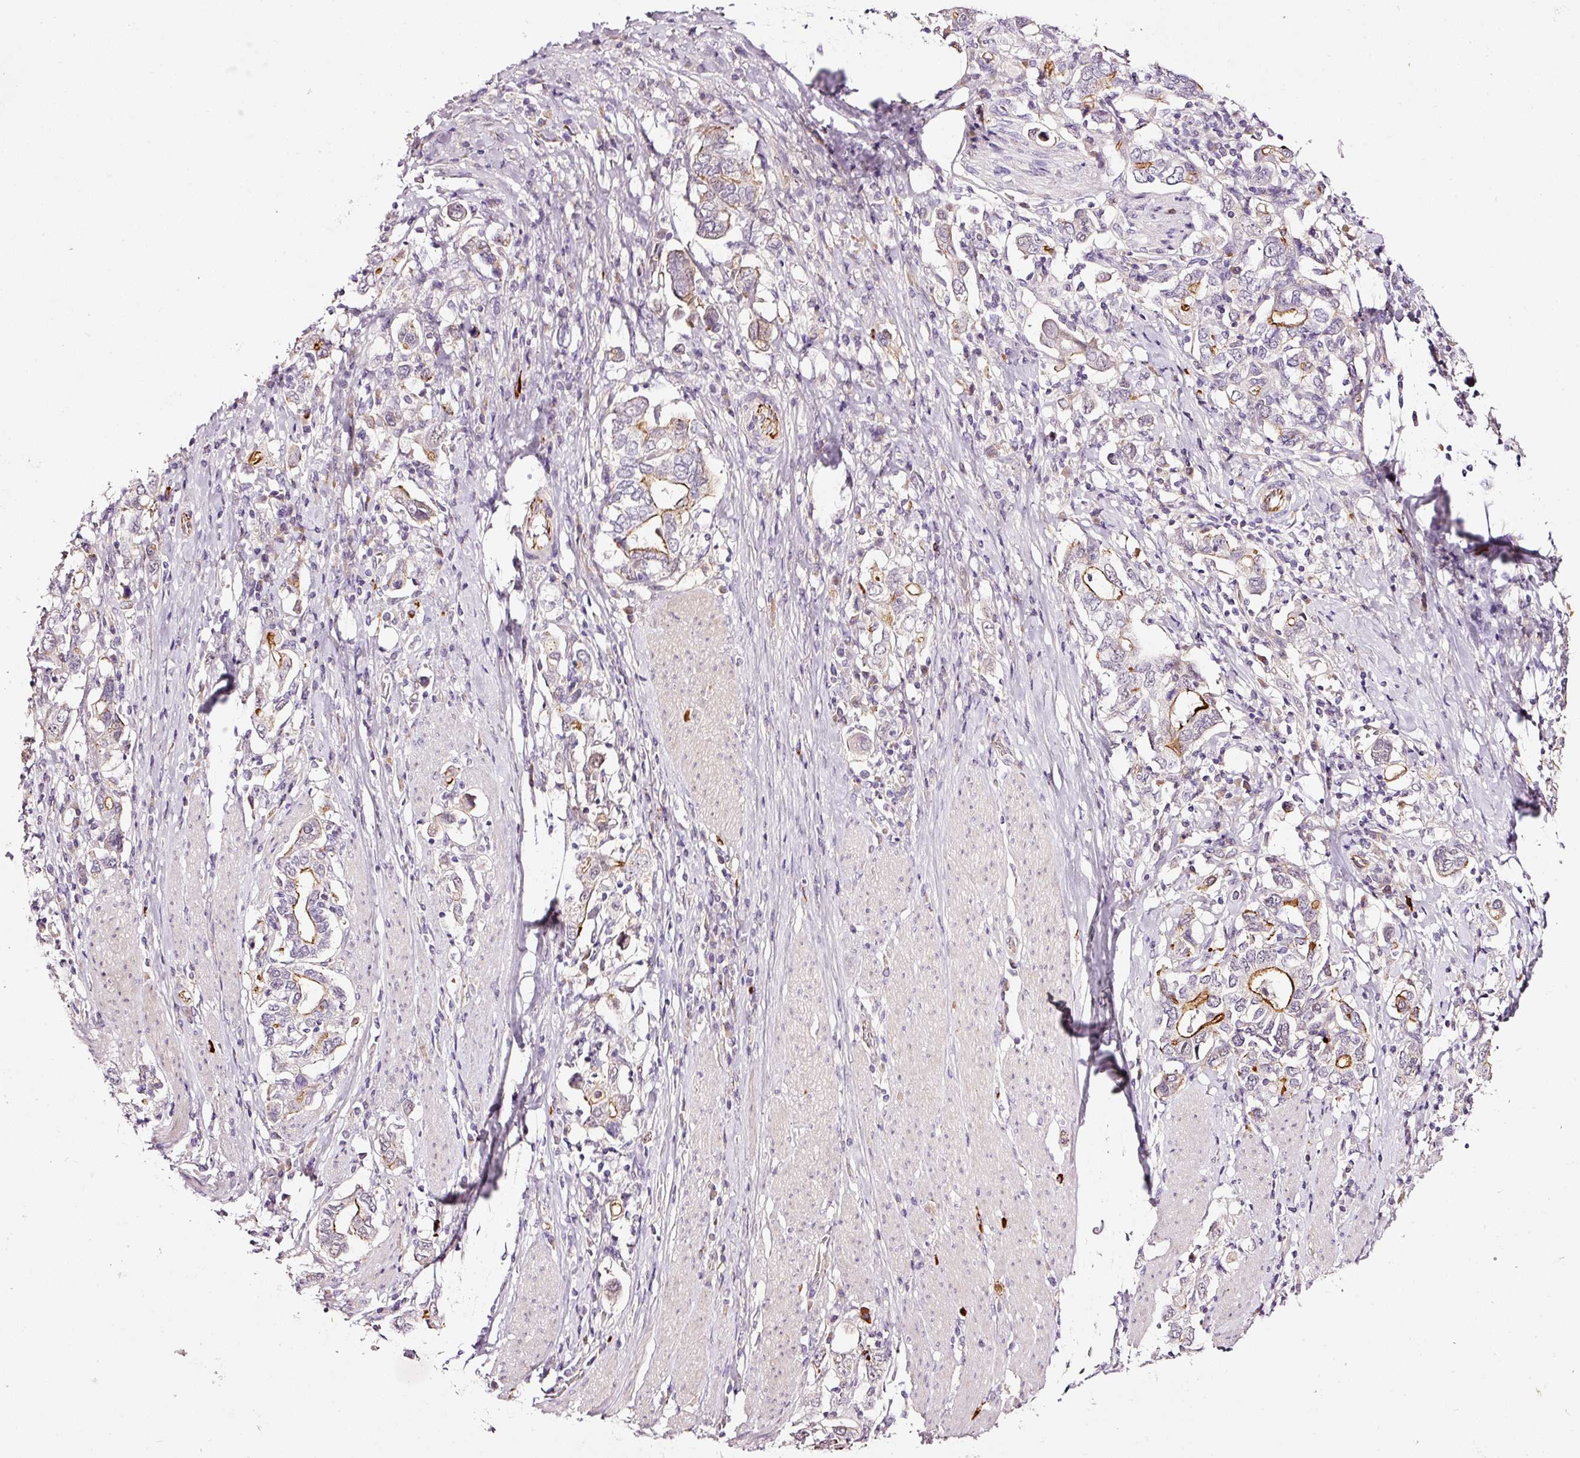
{"staining": {"intensity": "weak", "quantity": "25%-75%", "location": "cytoplasmic/membranous"}, "tissue": "stomach cancer", "cell_type": "Tumor cells", "image_type": "cancer", "snomed": [{"axis": "morphology", "description": "Adenocarcinoma, NOS"}, {"axis": "topography", "description": "Stomach, upper"}, {"axis": "topography", "description": "Stomach"}], "caption": "Stomach cancer (adenocarcinoma) tissue reveals weak cytoplasmic/membranous expression in about 25%-75% of tumor cells, visualized by immunohistochemistry.", "gene": "ABCB4", "patient": {"sex": "male", "age": 62}}